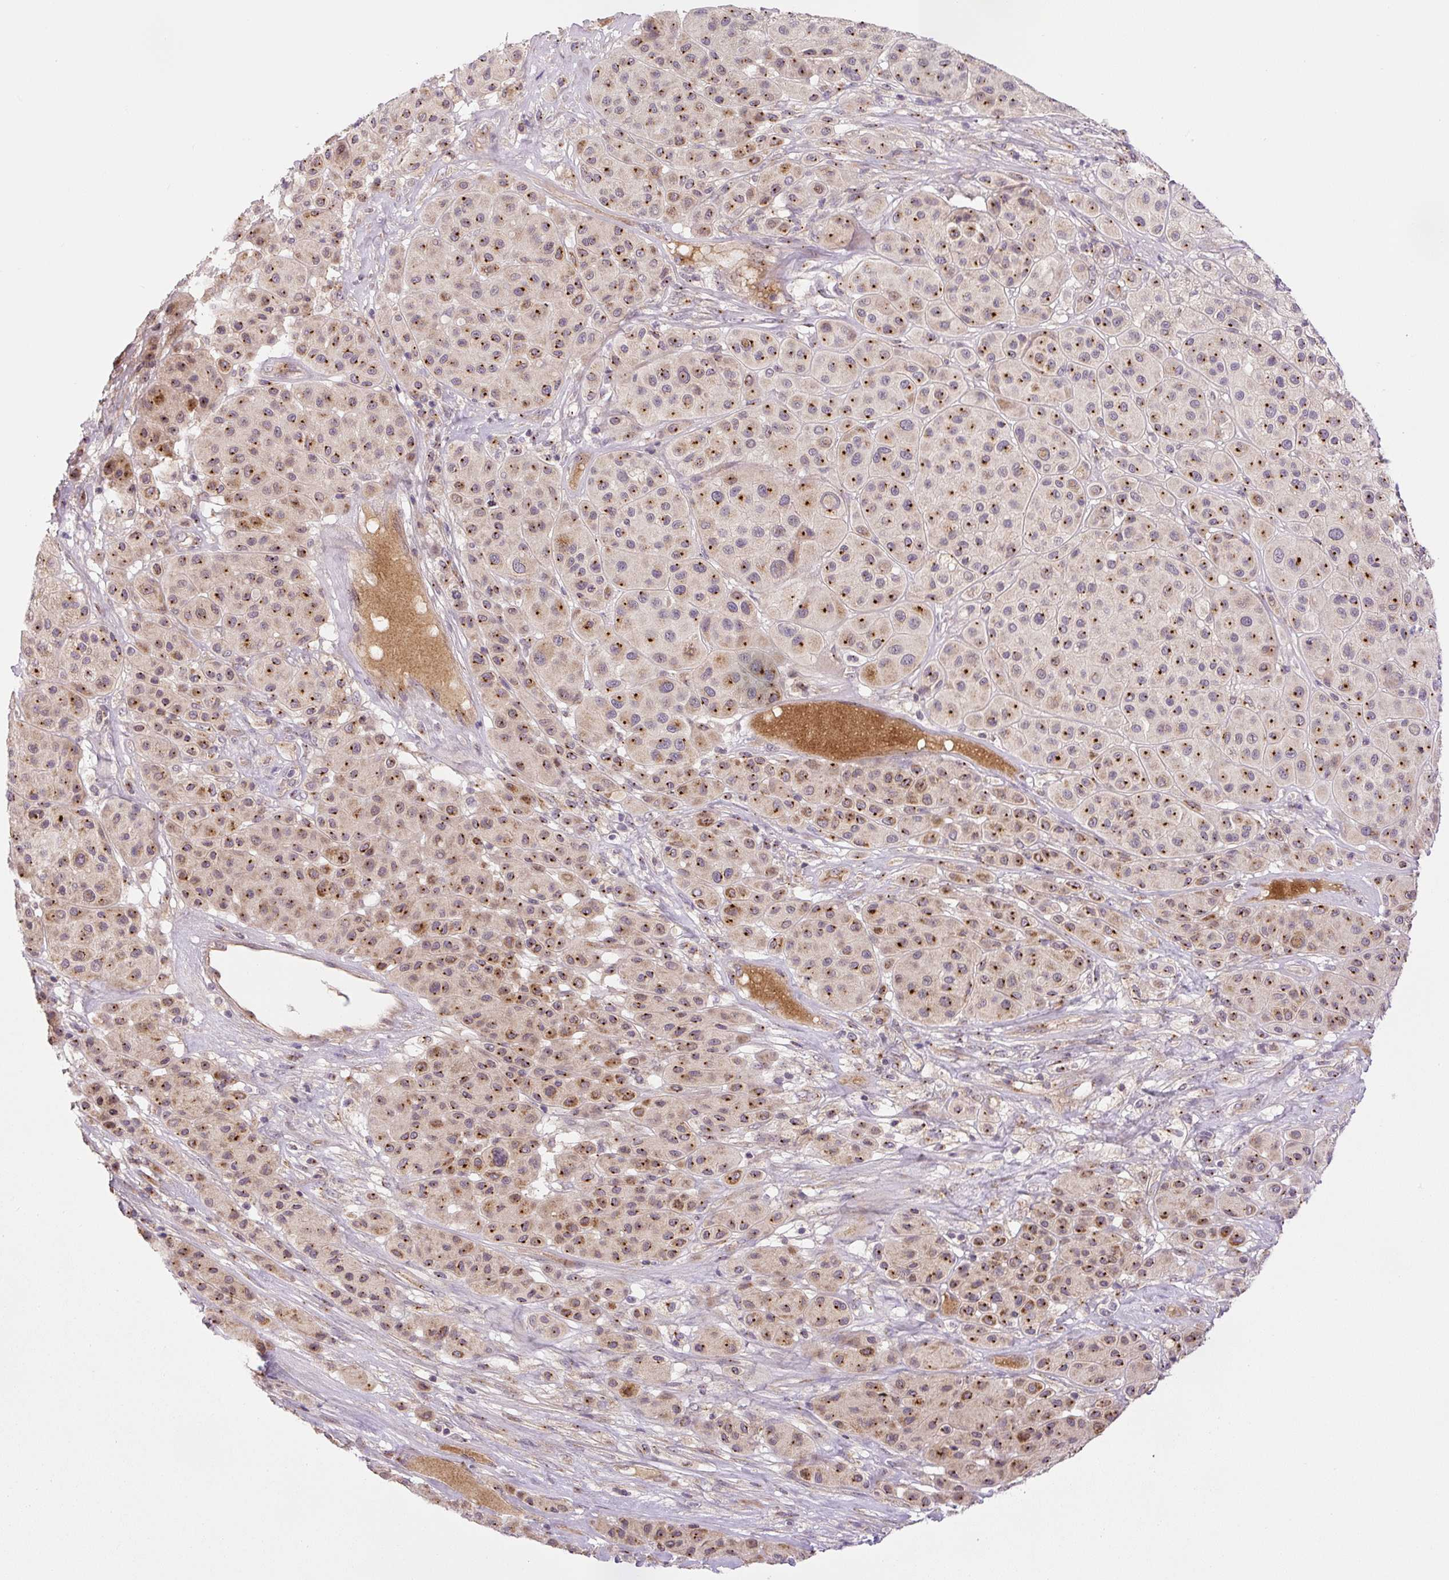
{"staining": {"intensity": "moderate", "quantity": ">75%", "location": "cytoplasmic/membranous"}, "tissue": "melanoma", "cell_type": "Tumor cells", "image_type": "cancer", "snomed": [{"axis": "morphology", "description": "Malignant melanoma, Metastatic site"}, {"axis": "topography", "description": "Smooth muscle"}], "caption": "Brown immunohistochemical staining in malignant melanoma (metastatic site) demonstrates moderate cytoplasmic/membranous staining in about >75% of tumor cells.", "gene": "PCM1", "patient": {"sex": "male", "age": 41}}